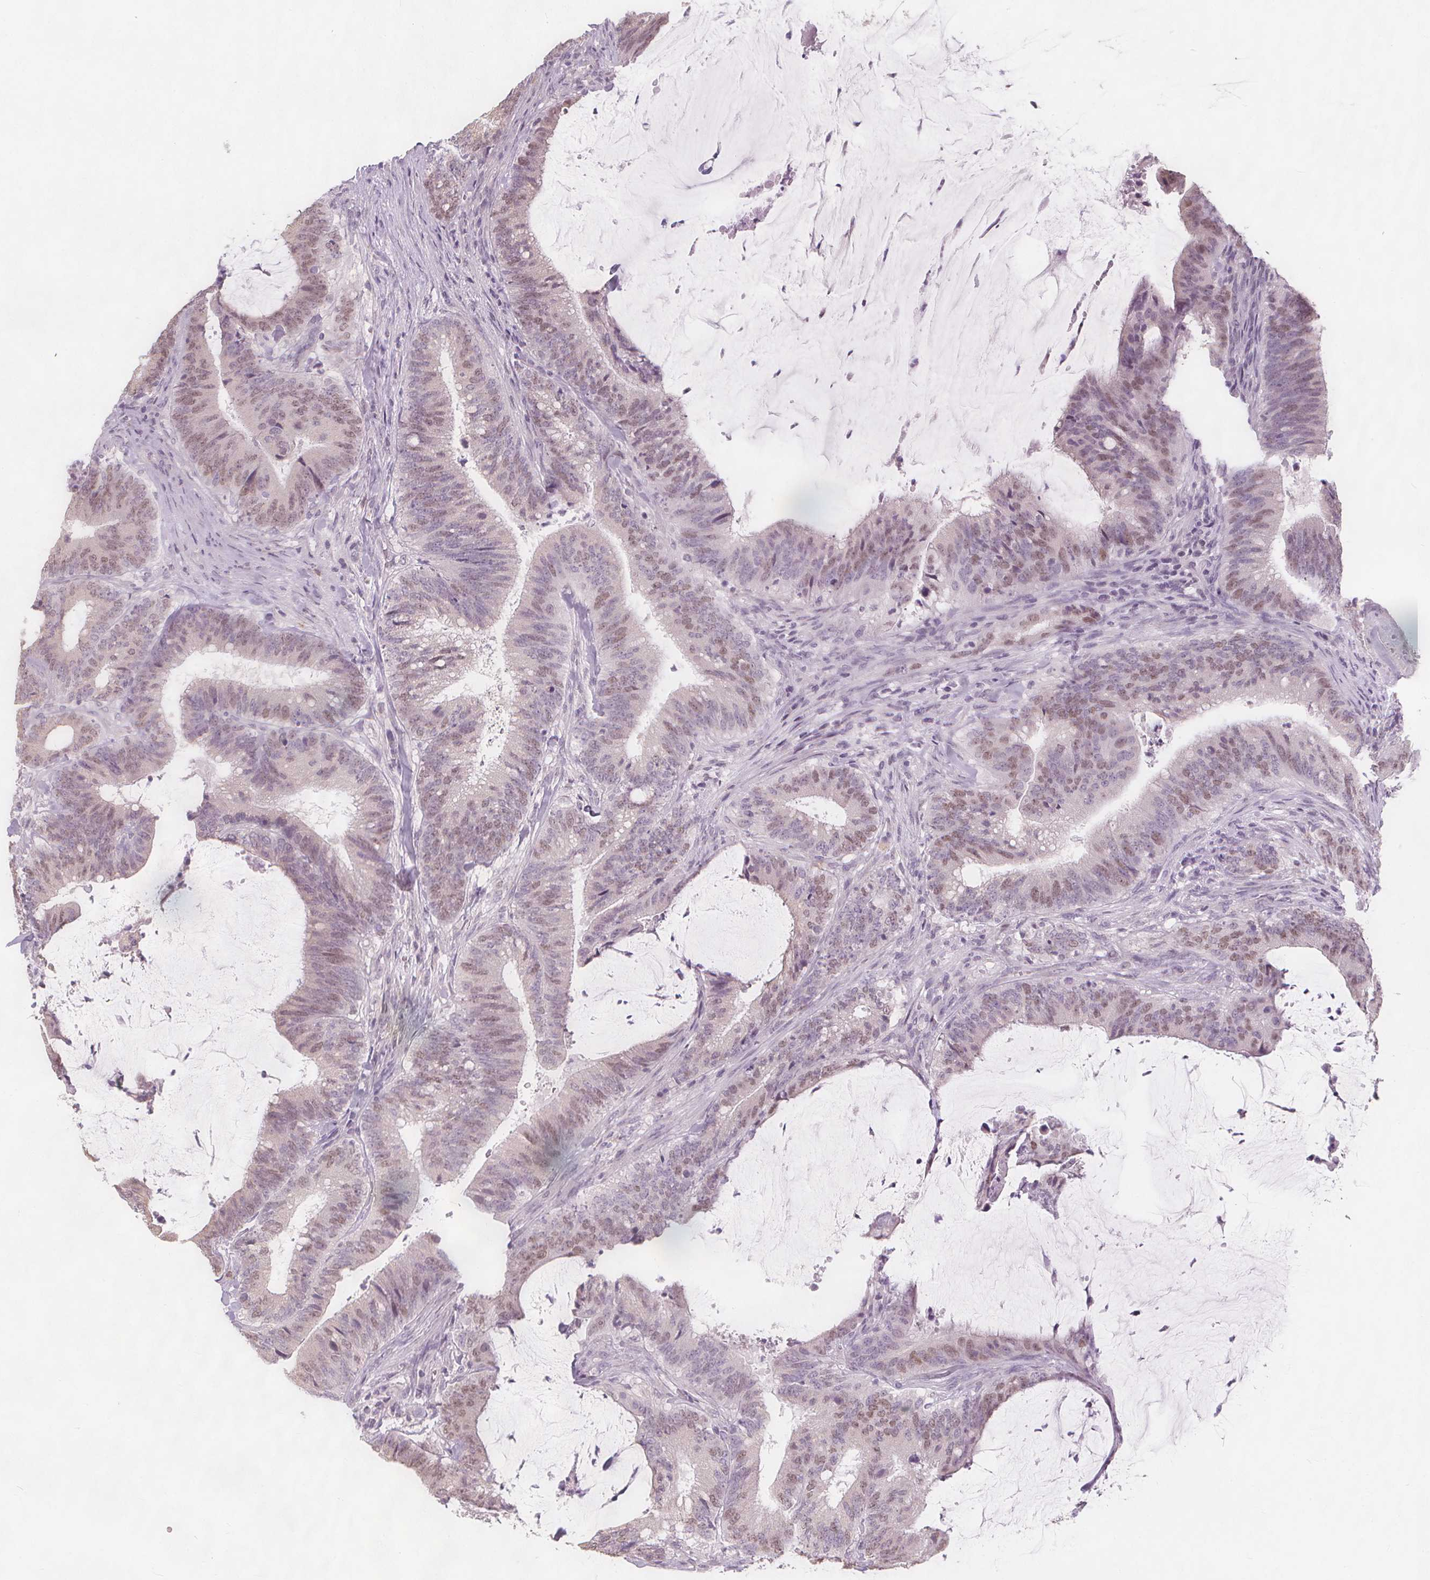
{"staining": {"intensity": "moderate", "quantity": "25%-75%", "location": "nuclear"}, "tissue": "colorectal cancer", "cell_type": "Tumor cells", "image_type": "cancer", "snomed": [{"axis": "morphology", "description": "Adenocarcinoma, NOS"}, {"axis": "topography", "description": "Colon"}], "caption": "Colorectal cancer stained with immunohistochemistry (IHC) demonstrates moderate nuclear expression in approximately 25%-75% of tumor cells.", "gene": "TIPIN", "patient": {"sex": "female", "age": 43}}